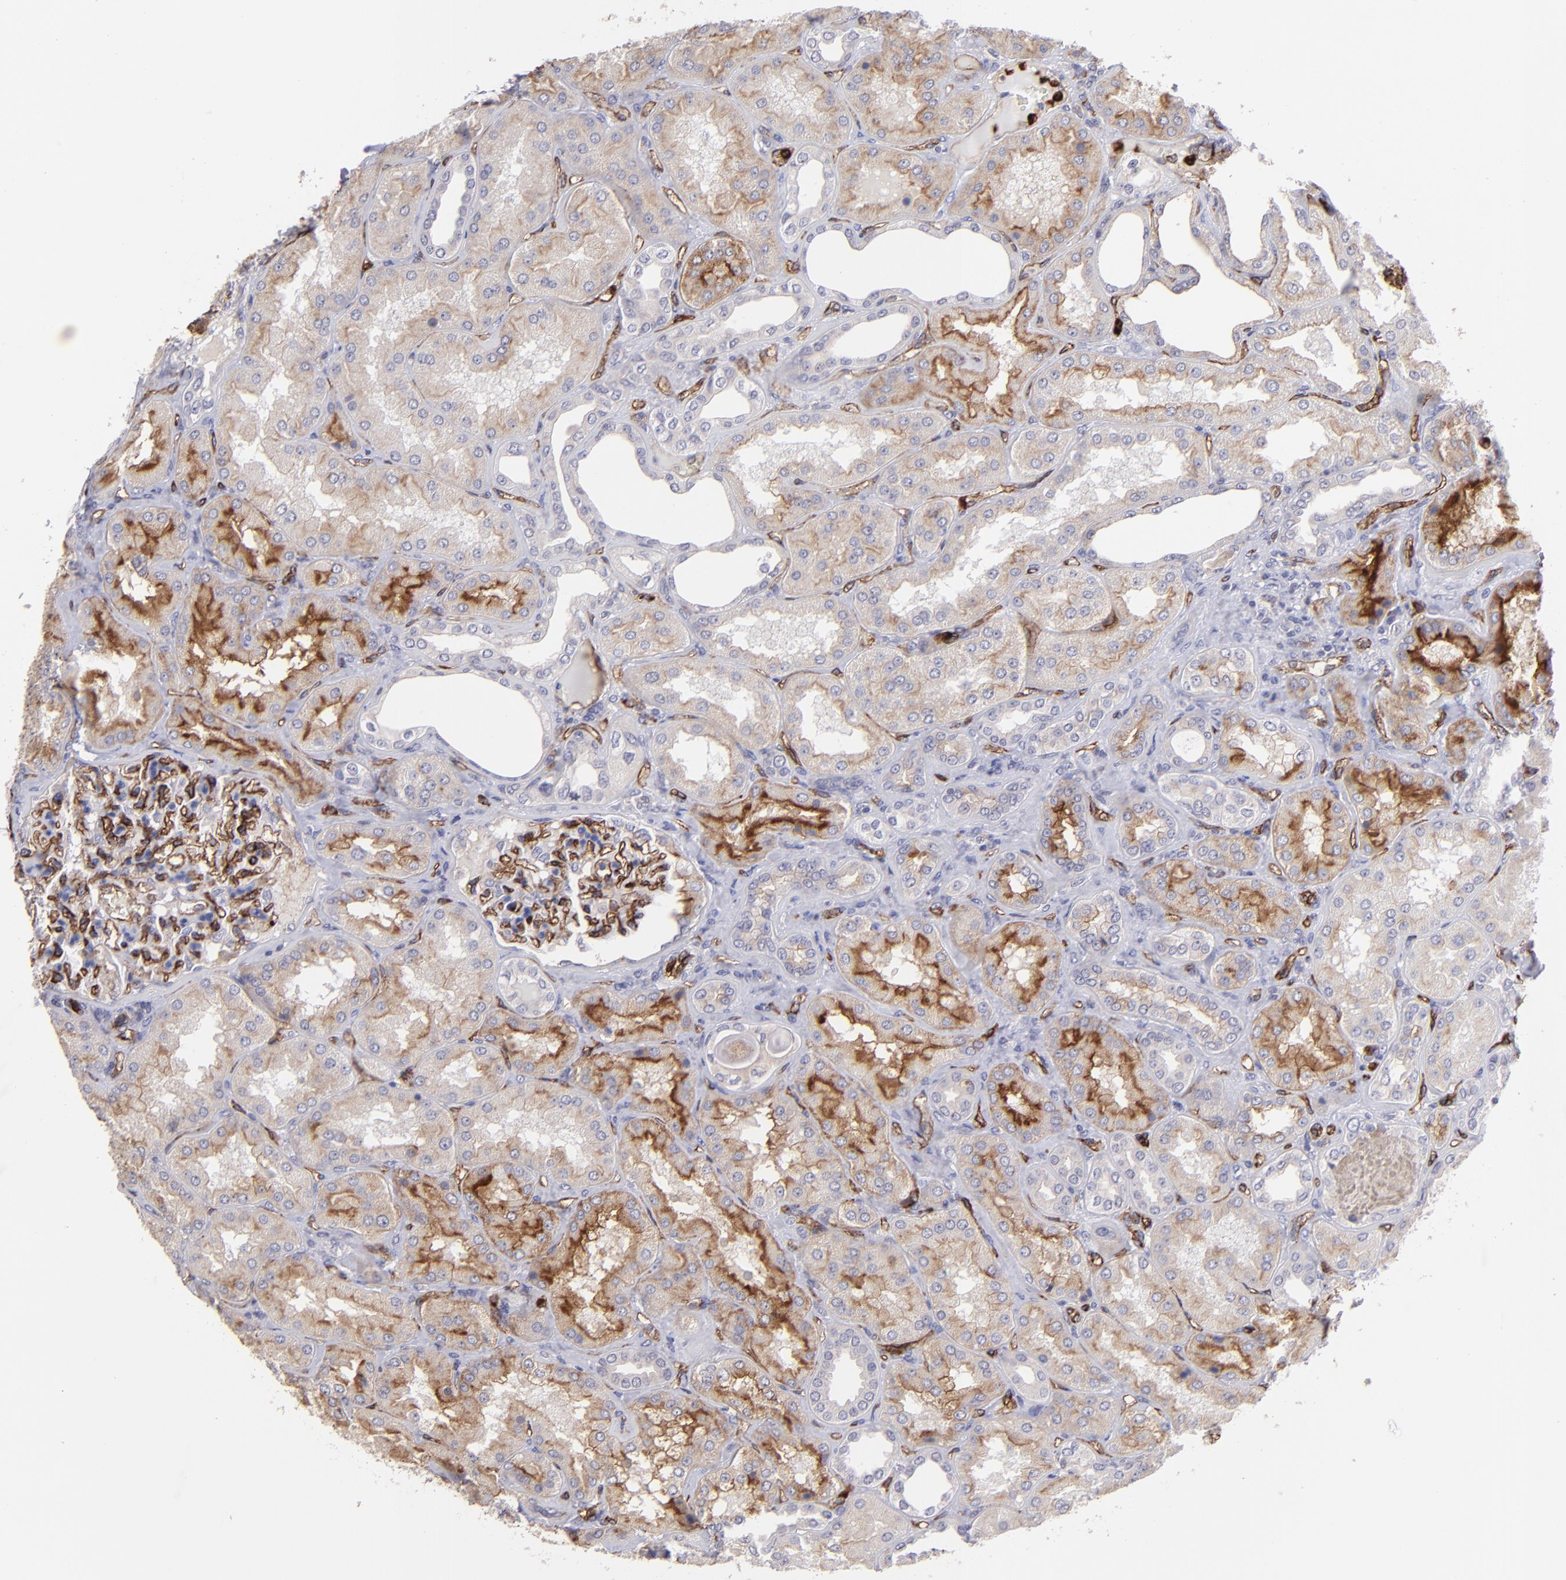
{"staining": {"intensity": "strong", "quantity": ">75%", "location": "cytoplasmic/membranous"}, "tissue": "kidney", "cell_type": "Cells in glomeruli", "image_type": "normal", "snomed": [{"axis": "morphology", "description": "Normal tissue, NOS"}, {"axis": "topography", "description": "Kidney"}], "caption": "Immunohistochemical staining of benign kidney shows high levels of strong cytoplasmic/membranous expression in about >75% of cells in glomeruli.", "gene": "DYSF", "patient": {"sex": "female", "age": 56}}